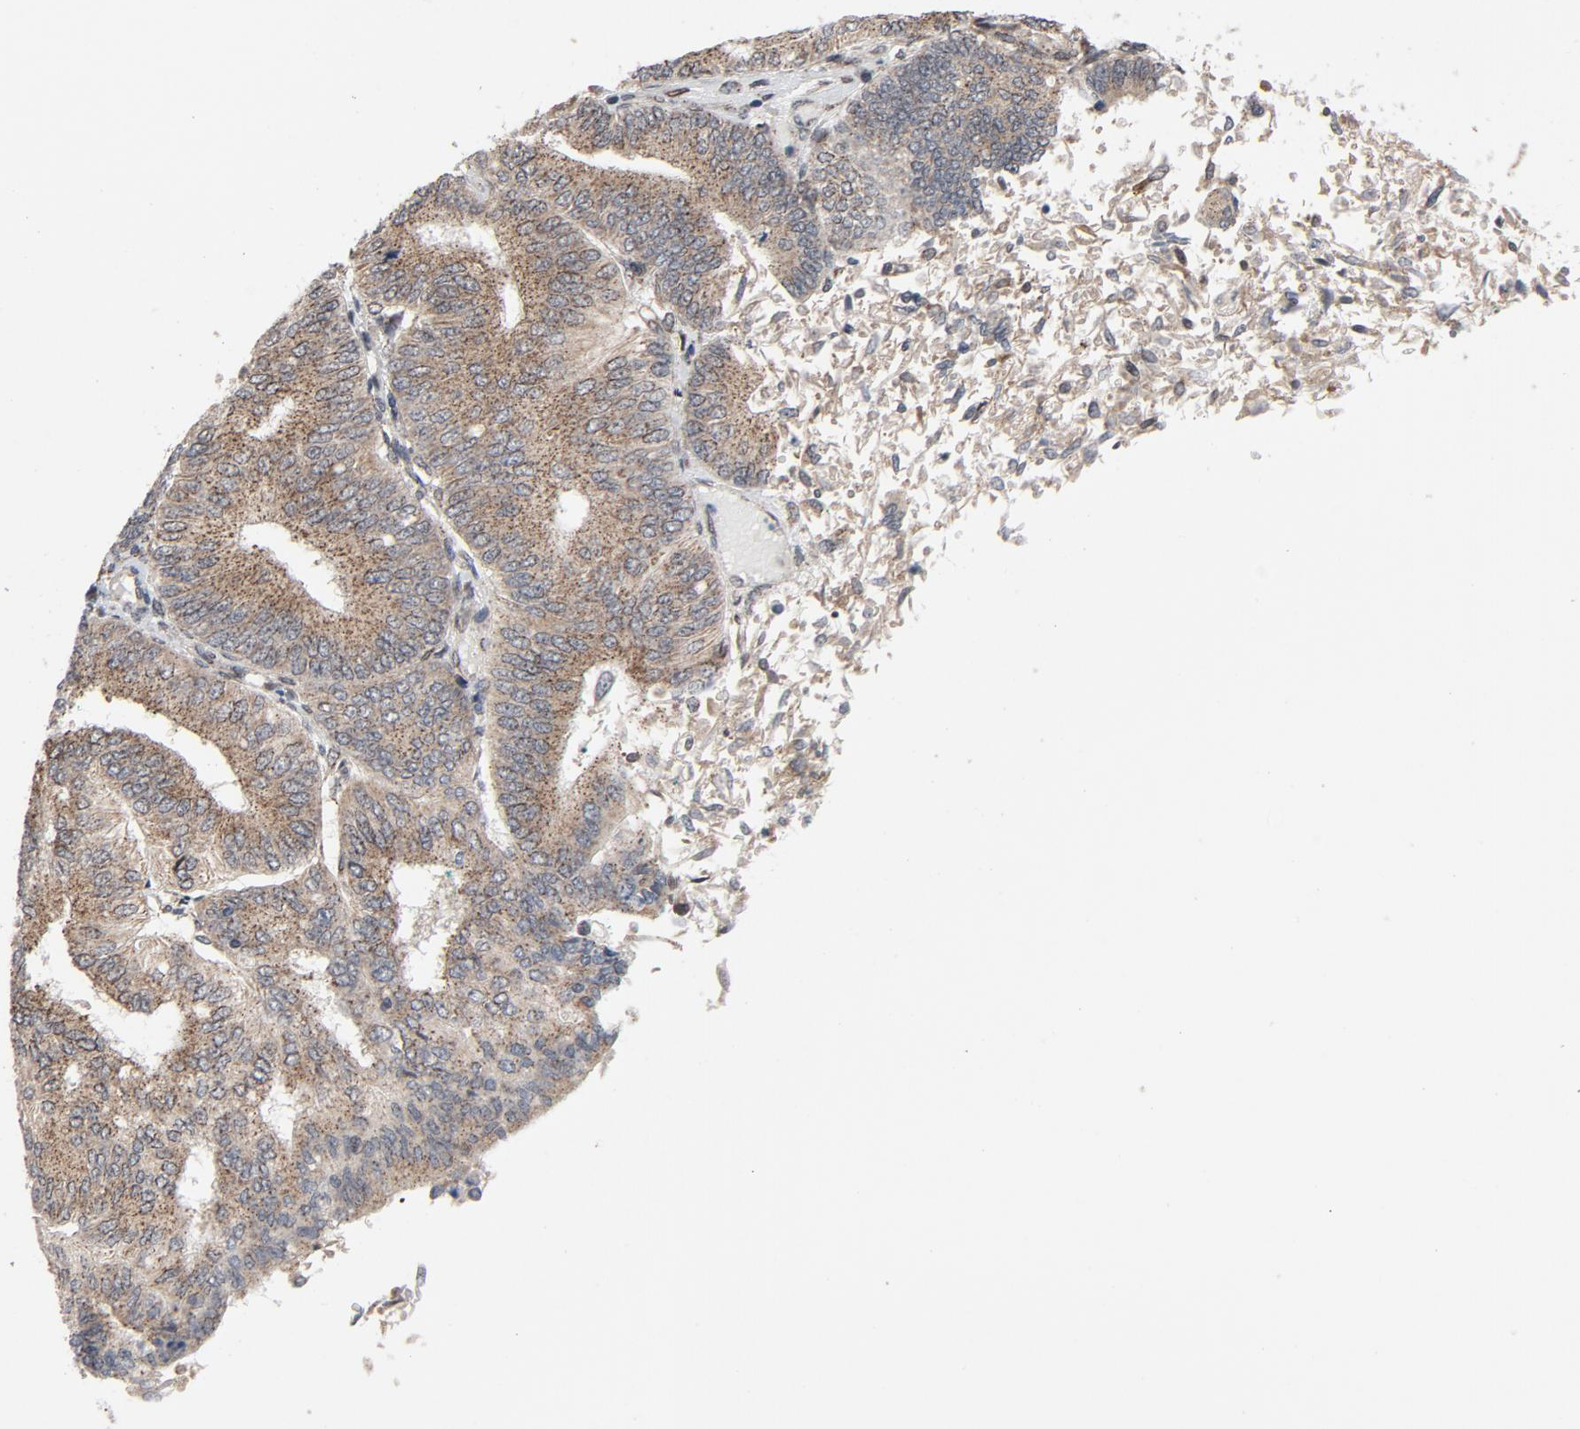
{"staining": {"intensity": "weak", "quantity": ">75%", "location": "cytoplasmic/membranous"}, "tissue": "endometrial cancer", "cell_type": "Tumor cells", "image_type": "cancer", "snomed": [{"axis": "morphology", "description": "Adenocarcinoma, NOS"}, {"axis": "topography", "description": "Endometrium"}], "caption": "Human endometrial cancer (adenocarcinoma) stained with a protein marker demonstrates weak staining in tumor cells.", "gene": "RPL12", "patient": {"sex": "female", "age": 55}}